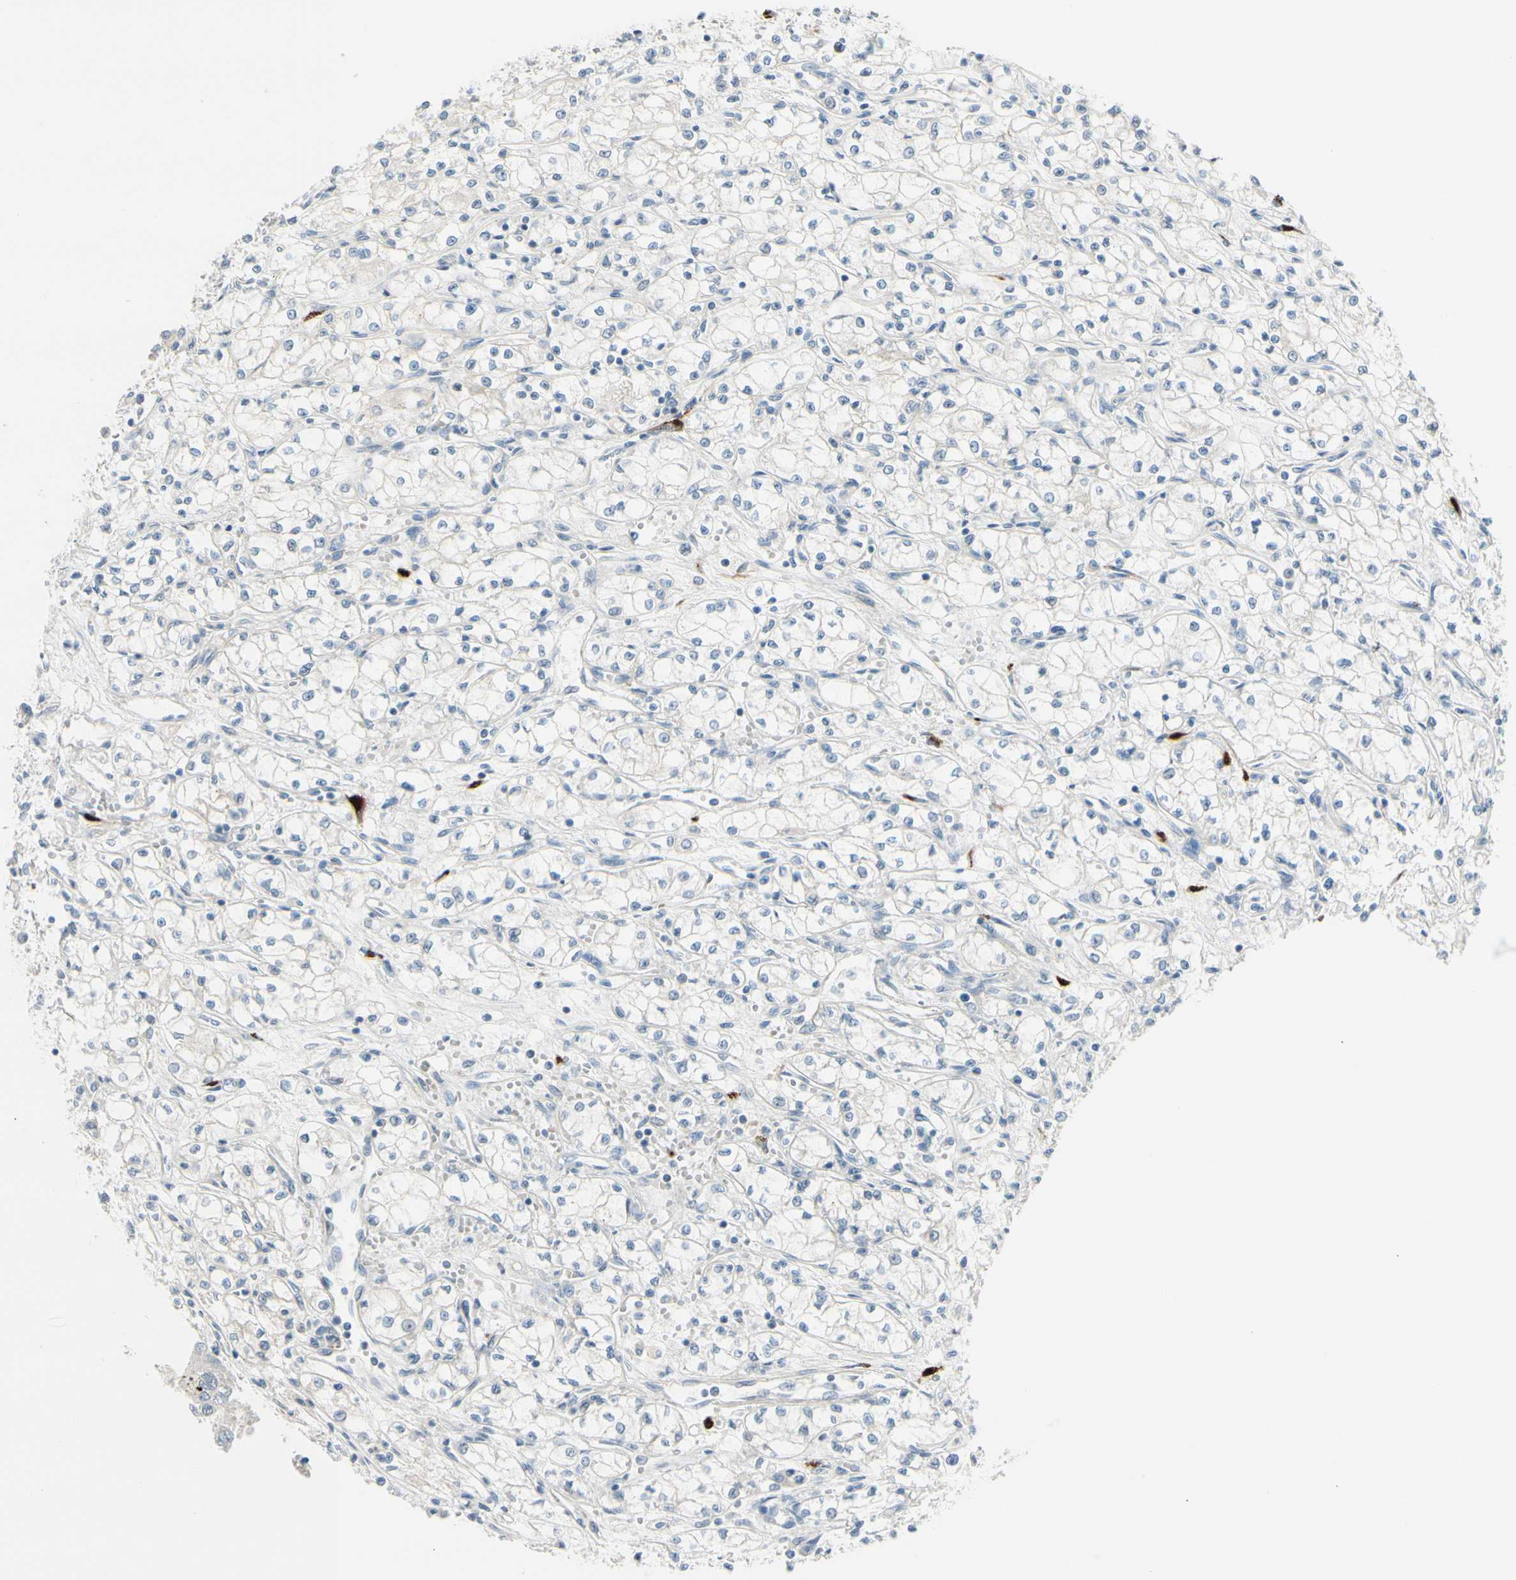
{"staining": {"intensity": "negative", "quantity": "none", "location": "none"}, "tissue": "renal cancer", "cell_type": "Tumor cells", "image_type": "cancer", "snomed": [{"axis": "morphology", "description": "Normal tissue, NOS"}, {"axis": "morphology", "description": "Adenocarcinoma, NOS"}, {"axis": "topography", "description": "Kidney"}], "caption": "Protein analysis of renal adenocarcinoma reveals no significant staining in tumor cells. (Brightfield microscopy of DAB (3,3'-diaminobenzidine) IHC at high magnification).", "gene": "GALNT5", "patient": {"sex": "male", "age": 59}}